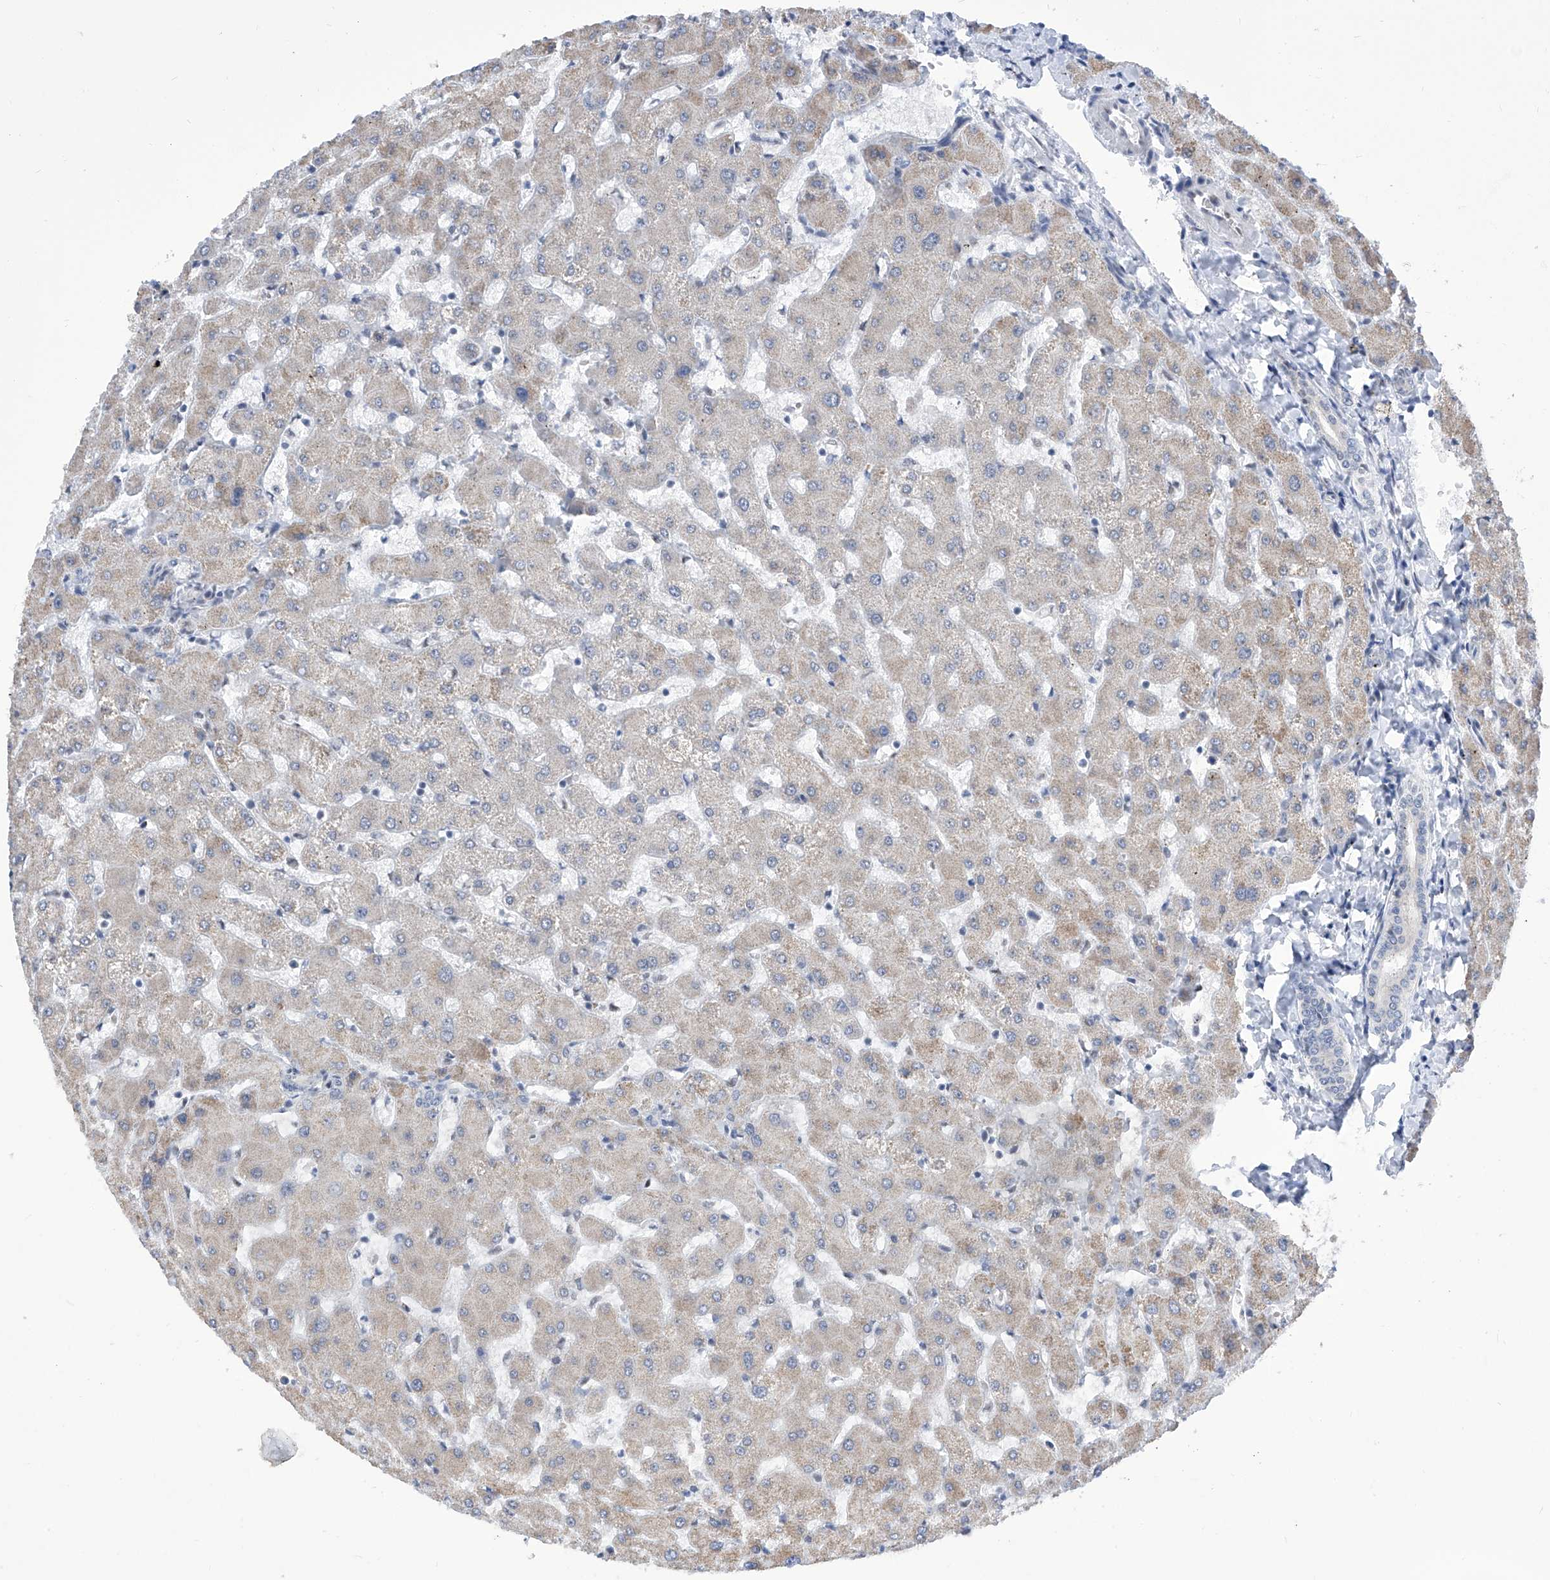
{"staining": {"intensity": "negative", "quantity": "none", "location": "none"}, "tissue": "liver", "cell_type": "Cholangiocytes", "image_type": "normal", "snomed": [{"axis": "morphology", "description": "Normal tissue, NOS"}, {"axis": "topography", "description": "Liver"}], "caption": "Liver was stained to show a protein in brown. There is no significant positivity in cholangiocytes. (DAB (3,3'-diaminobenzidine) immunohistochemistry with hematoxylin counter stain).", "gene": "SART1", "patient": {"sex": "female", "age": 63}}